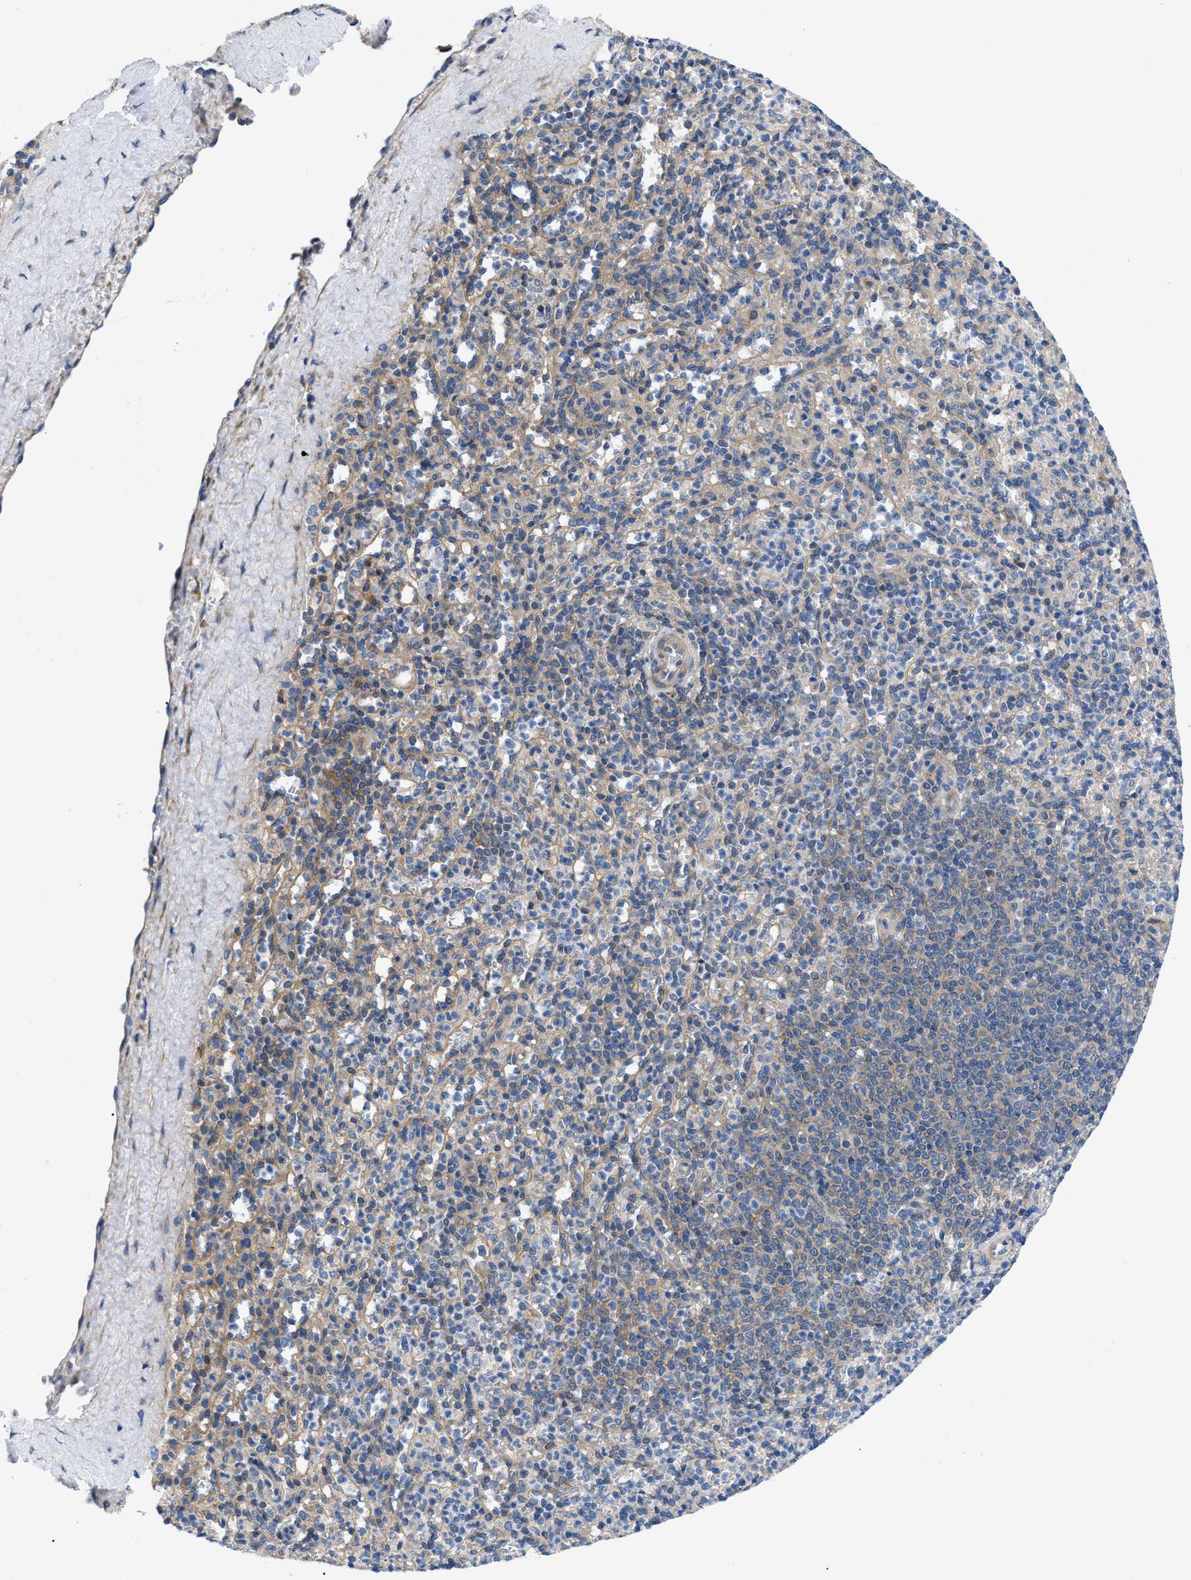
{"staining": {"intensity": "weak", "quantity": "<25%", "location": "cytoplasmic/membranous"}, "tissue": "spleen", "cell_type": "Cells in red pulp", "image_type": "normal", "snomed": [{"axis": "morphology", "description": "Normal tissue, NOS"}, {"axis": "topography", "description": "Spleen"}], "caption": "This is an immunohistochemistry (IHC) micrograph of benign spleen. There is no positivity in cells in red pulp.", "gene": "HSPB8", "patient": {"sex": "male", "age": 36}}